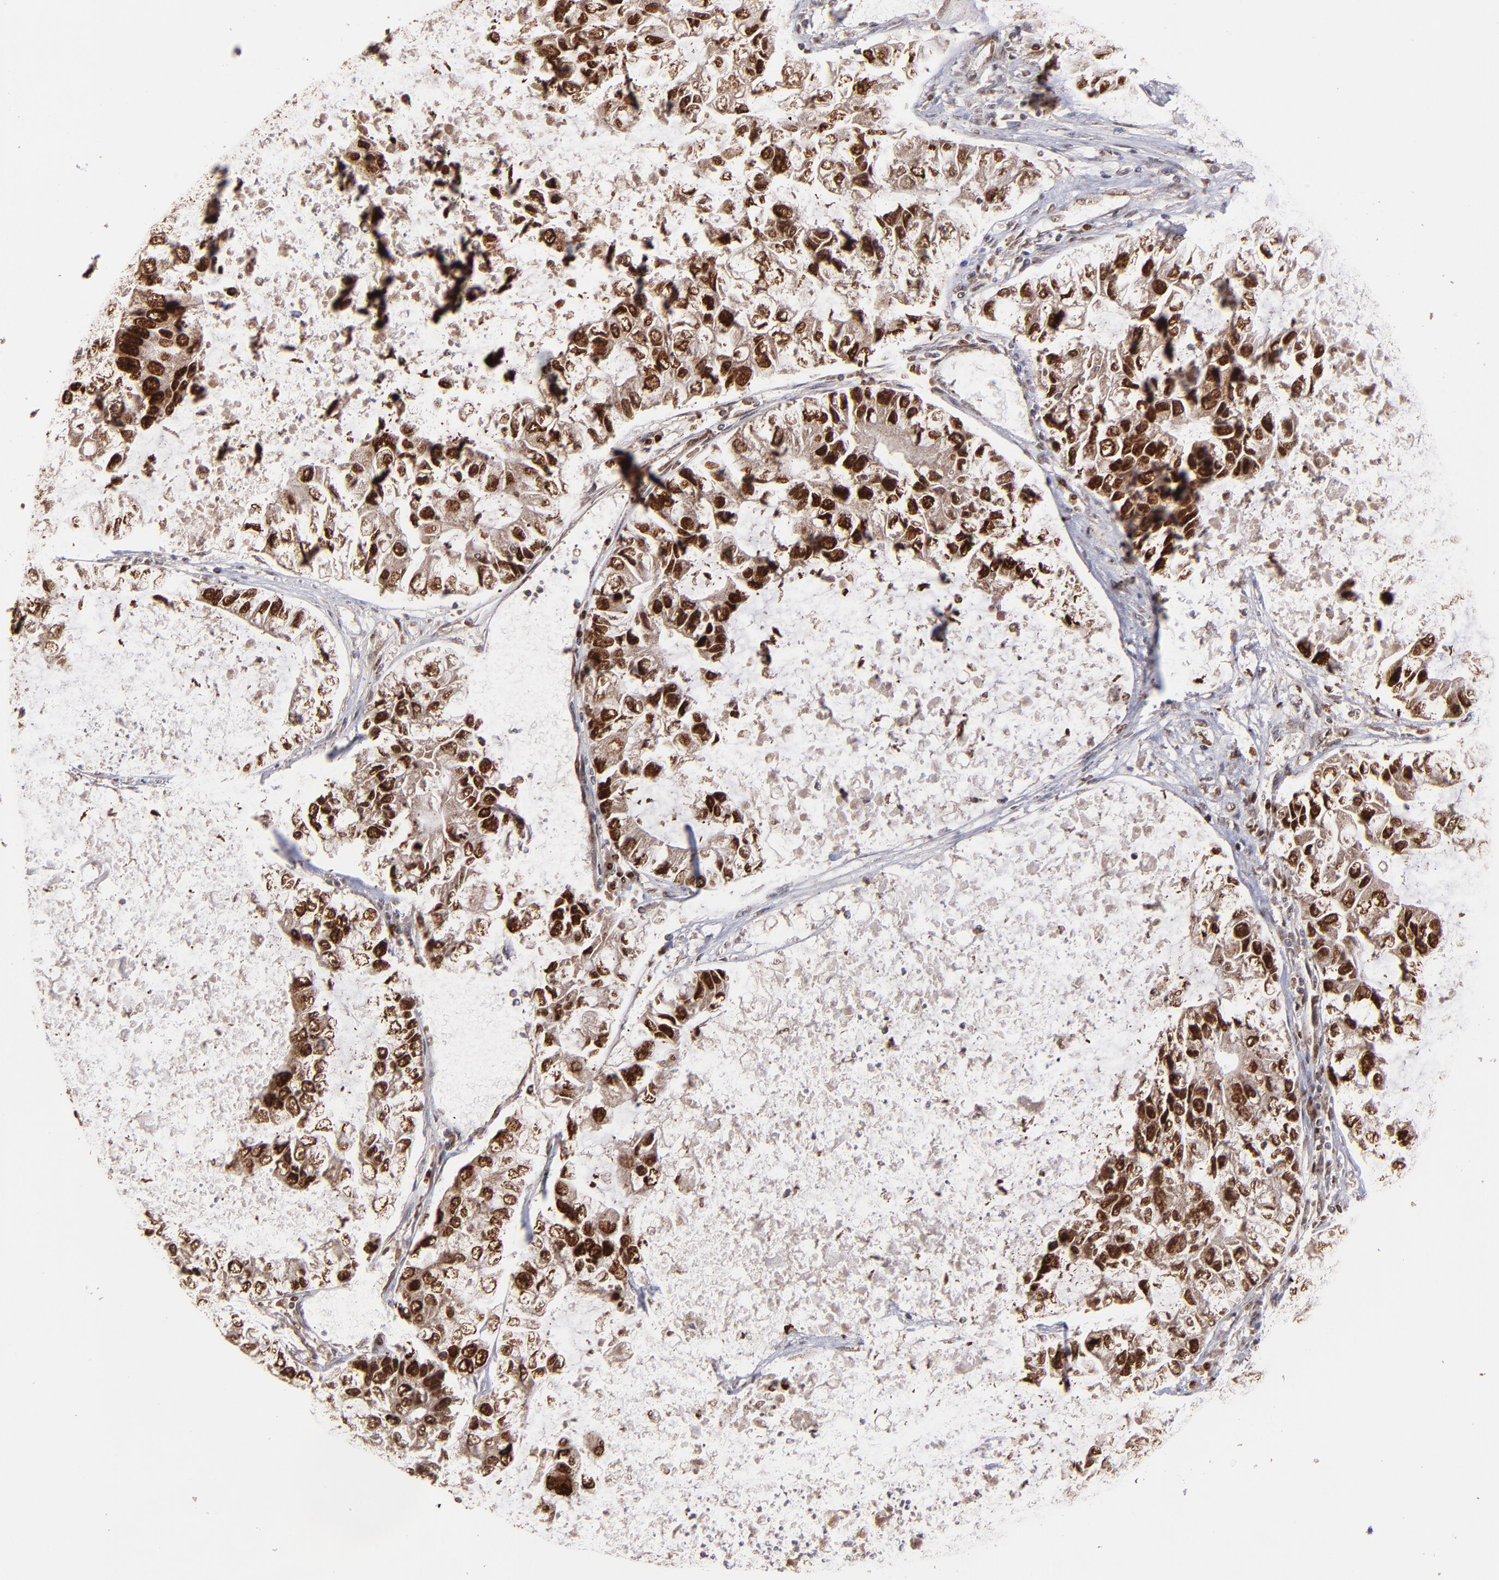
{"staining": {"intensity": "strong", "quantity": ">75%", "location": "cytoplasmic/membranous,nuclear"}, "tissue": "lung cancer", "cell_type": "Tumor cells", "image_type": "cancer", "snomed": [{"axis": "morphology", "description": "Adenocarcinoma, NOS"}, {"axis": "topography", "description": "Lung"}], "caption": "Immunohistochemical staining of lung adenocarcinoma displays high levels of strong cytoplasmic/membranous and nuclear protein expression in about >75% of tumor cells. The protein is stained brown, and the nuclei are stained in blue (DAB (3,3'-diaminobenzidine) IHC with brightfield microscopy, high magnification).", "gene": "TOP1MT", "patient": {"sex": "female", "age": 51}}